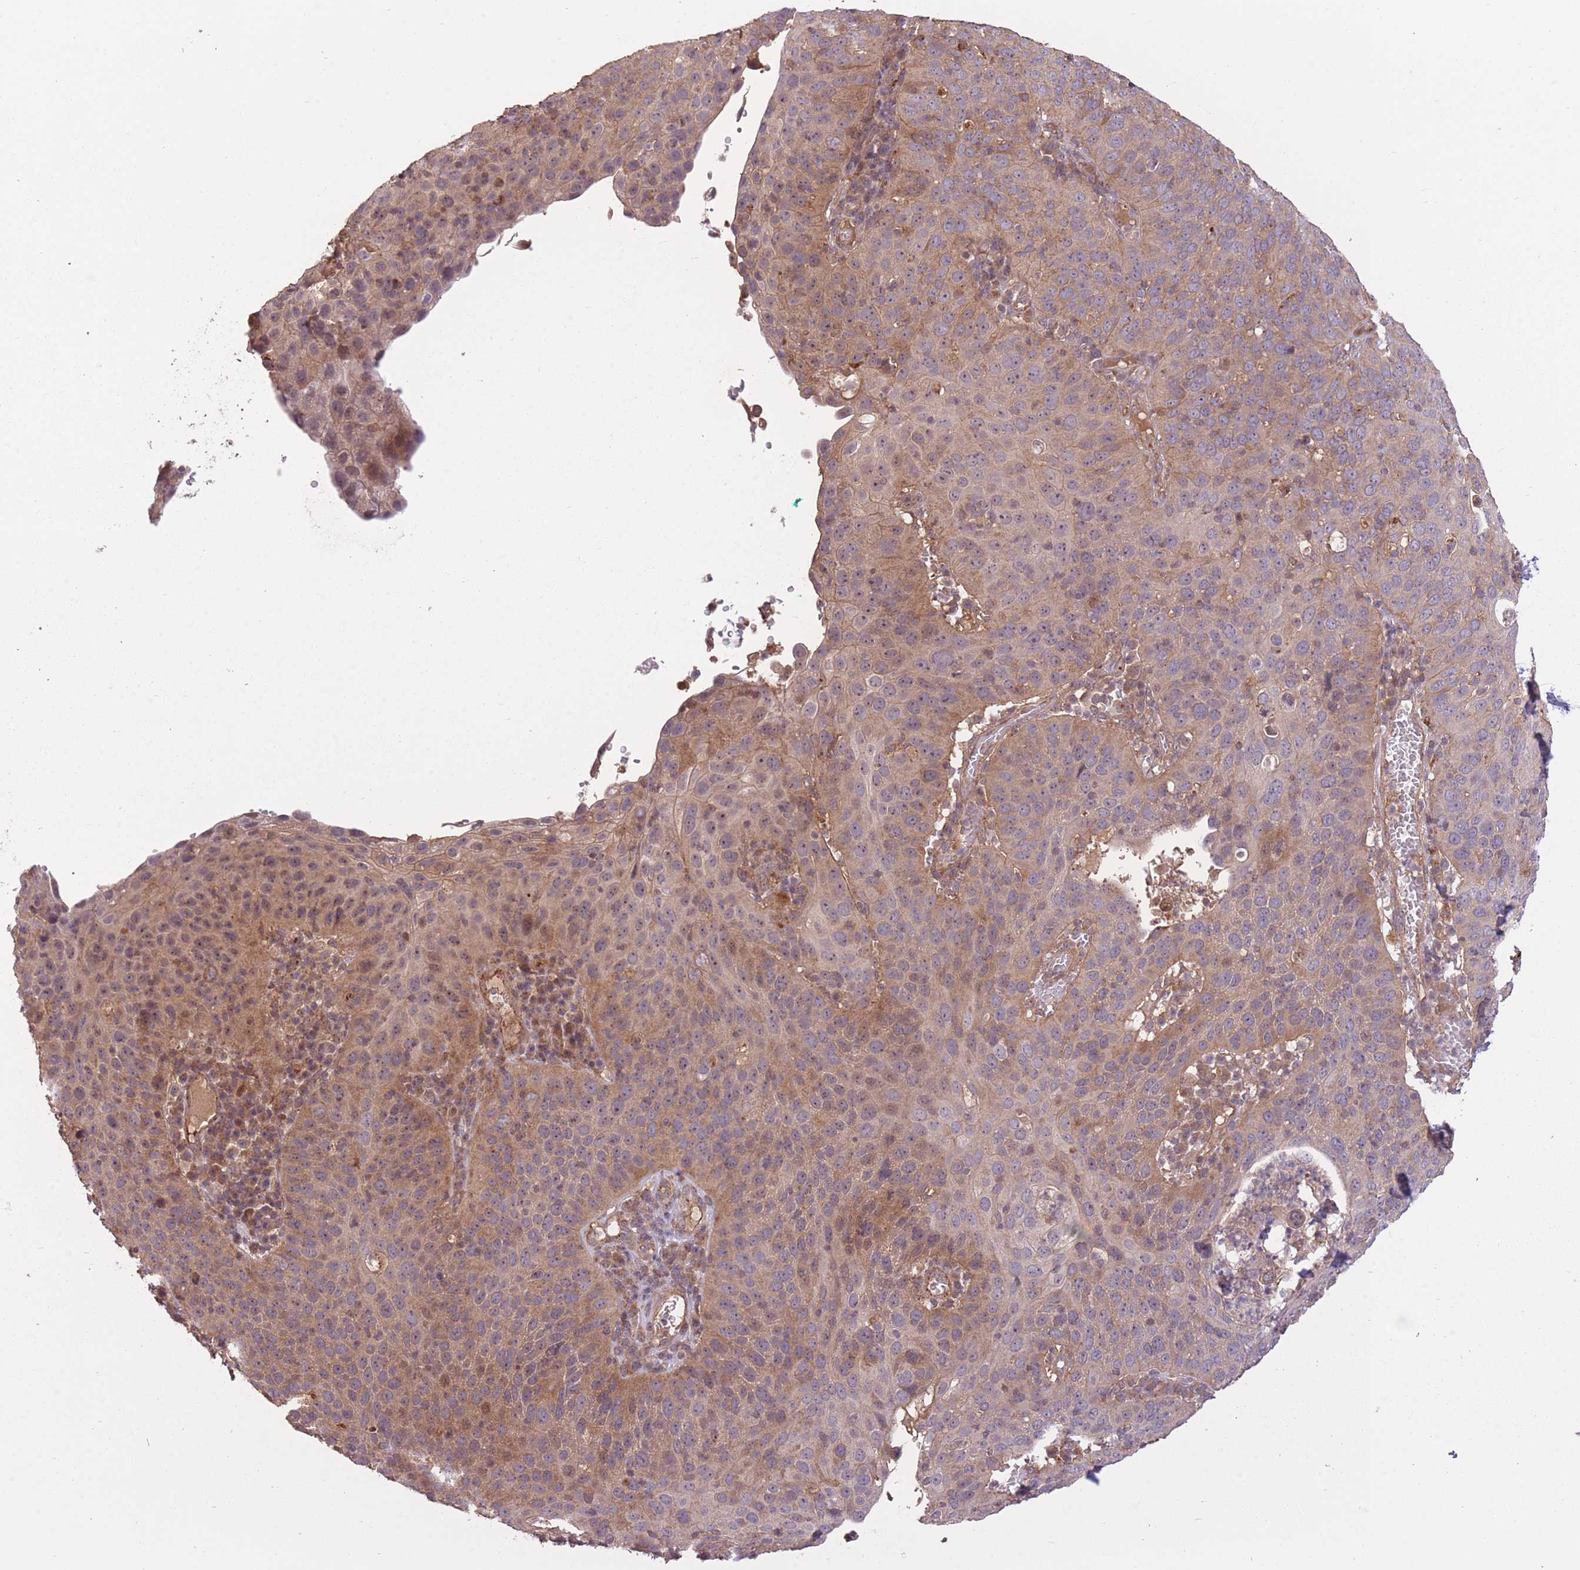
{"staining": {"intensity": "moderate", "quantity": ">75%", "location": "cytoplasmic/membranous"}, "tissue": "cervical cancer", "cell_type": "Tumor cells", "image_type": "cancer", "snomed": [{"axis": "morphology", "description": "Squamous cell carcinoma, NOS"}, {"axis": "topography", "description": "Cervix"}], "caption": "Protein staining of cervical cancer (squamous cell carcinoma) tissue shows moderate cytoplasmic/membranous expression in about >75% of tumor cells.", "gene": "POLR3F", "patient": {"sex": "female", "age": 36}}